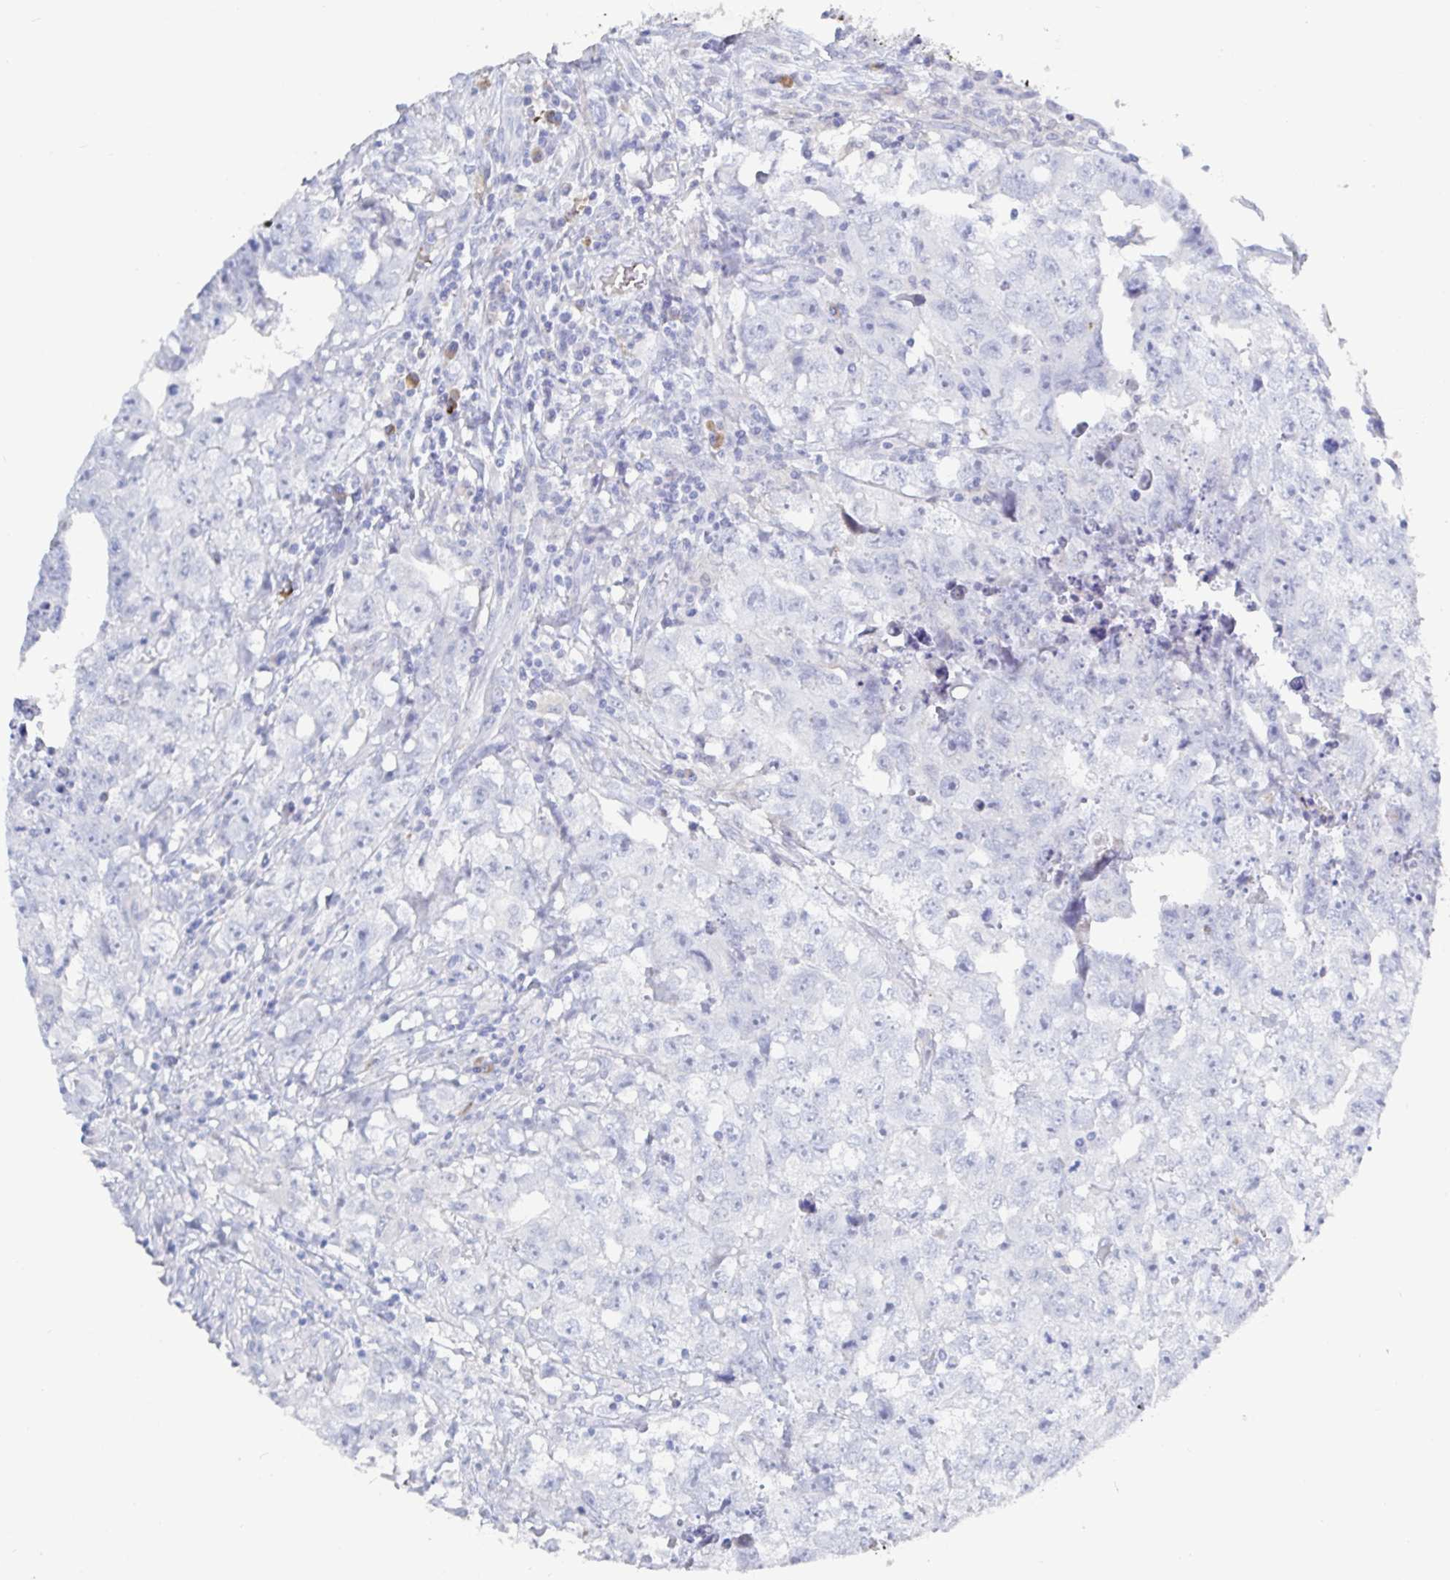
{"staining": {"intensity": "negative", "quantity": "none", "location": "none"}, "tissue": "testis cancer", "cell_type": "Tumor cells", "image_type": "cancer", "snomed": [{"axis": "morphology", "description": "Carcinoma, Embryonal, NOS"}, {"axis": "morphology", "description": "Teratoma, malignant, NOS"}, {"axis": "topography", "description": "Testis"}], "caption": "Testis cancer (malignant teratoma) was stained to show a protein in brown. There is no significant expression in tumor cells.", "gene": "OR2A4", "patient": {"sex": "male", "age": 24}}